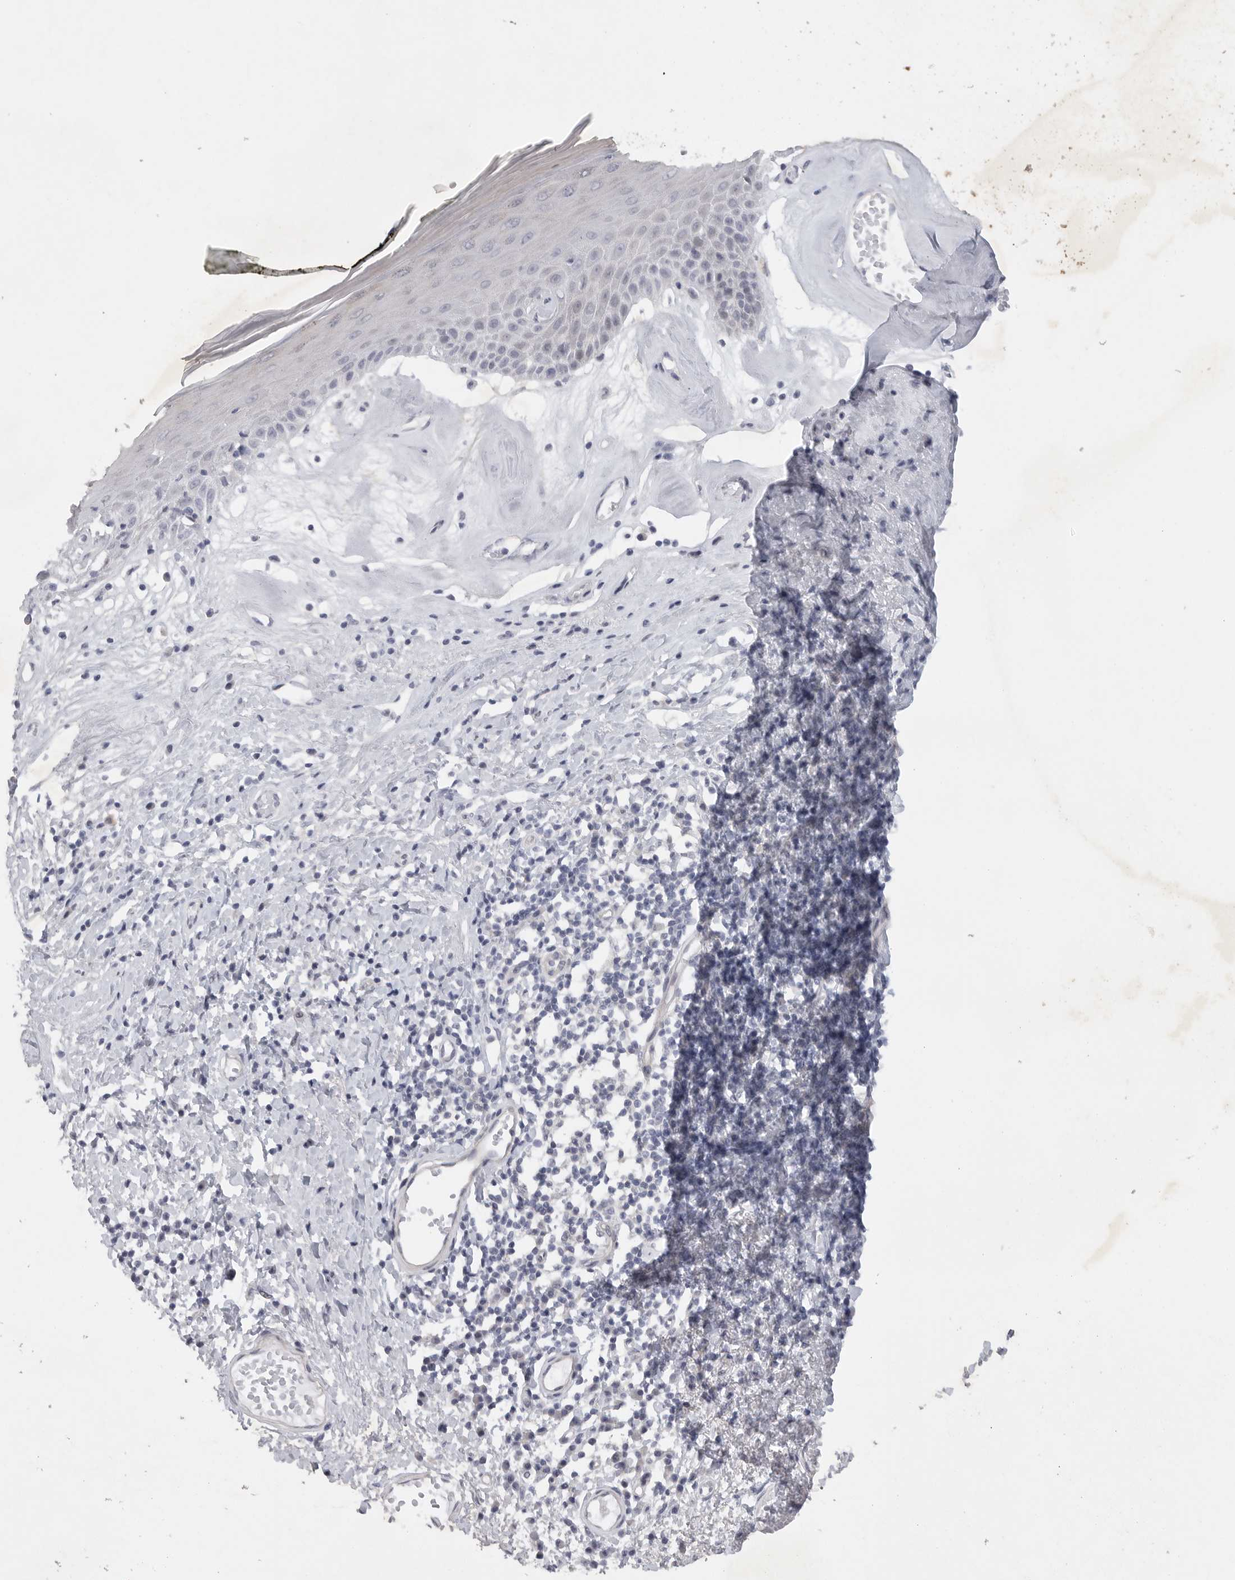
{"staining": {"intensity": "negative", "quantity": "none", "location": "none"}, "tissue": "skin", "cell_type": "Epidermal cells", "image_type": "normal", "snomed": [{"axis": "morphology", "description": "Normal tissue, NOS"}, {"axis": "morphology", "description": "Inflammation, NOS"}, {"axis": "topography", "description": "Vulva"}], "caption": "A micrograph of human skin is negative for staining in epidermal cells. (DAB (3,3'-diaminobenzidine) immunohistochemistry, high magnification).", "gene": "TNR", "patient": {"sex": "female", "age": 84}}